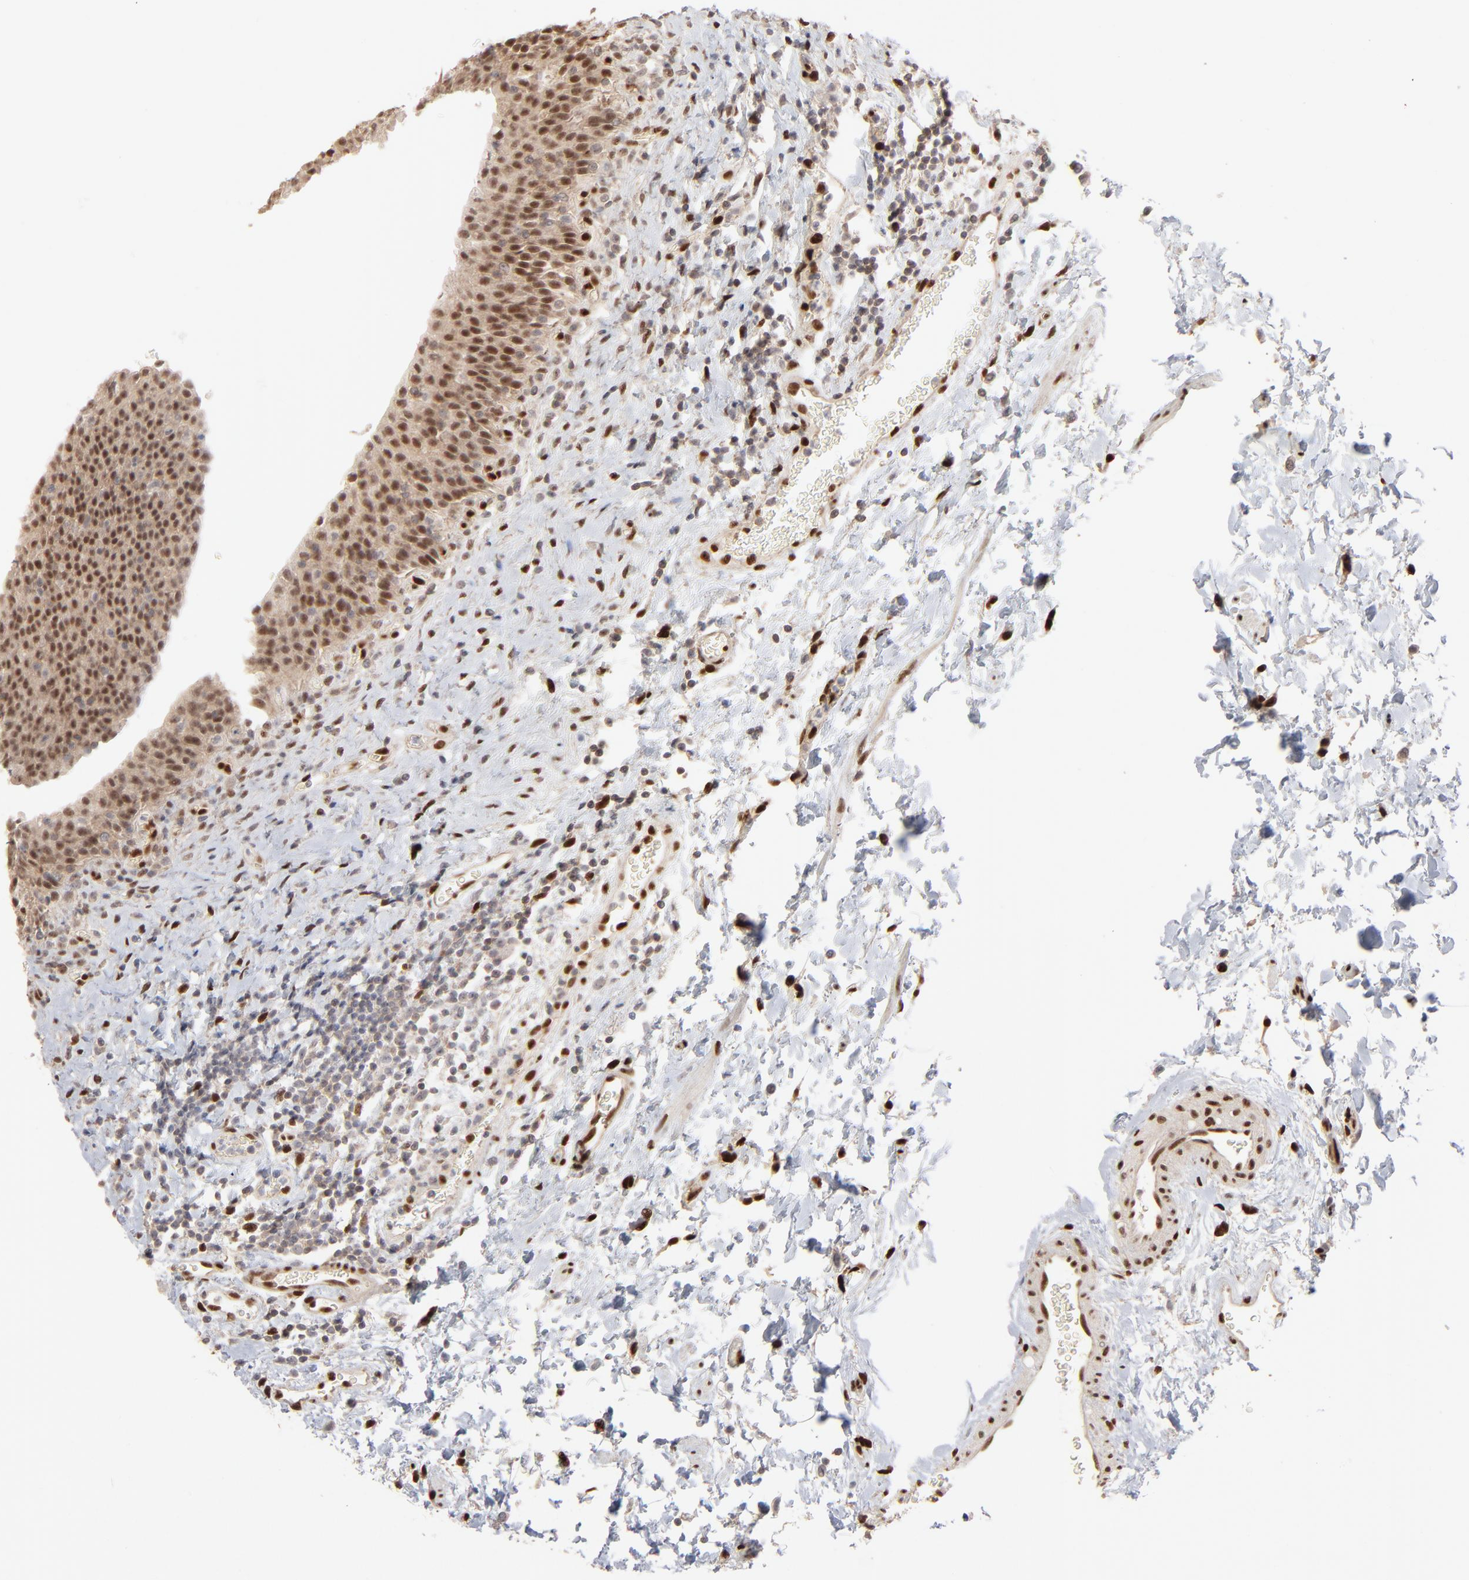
{"staining": {"intensity": "moderate", "quantity": ">75%", "location": "nuclear"}, "tissue": "urinary bladder", "cell_type": "Urothelial cells", "image_type": "normal", "snomed": [{"axis": "morphology", "description": "Normal tissue, NOS"}, {"axis": "topography", "description": "Urinary bladder"}], "caption": "Urinary bladder stained with immunohistochemistry (IHC) reveals moderate nuclear expression in approximately >75% of urothelial cells.", "gene": "NFIB", "patient": {"sex": "male", "age": 51}}